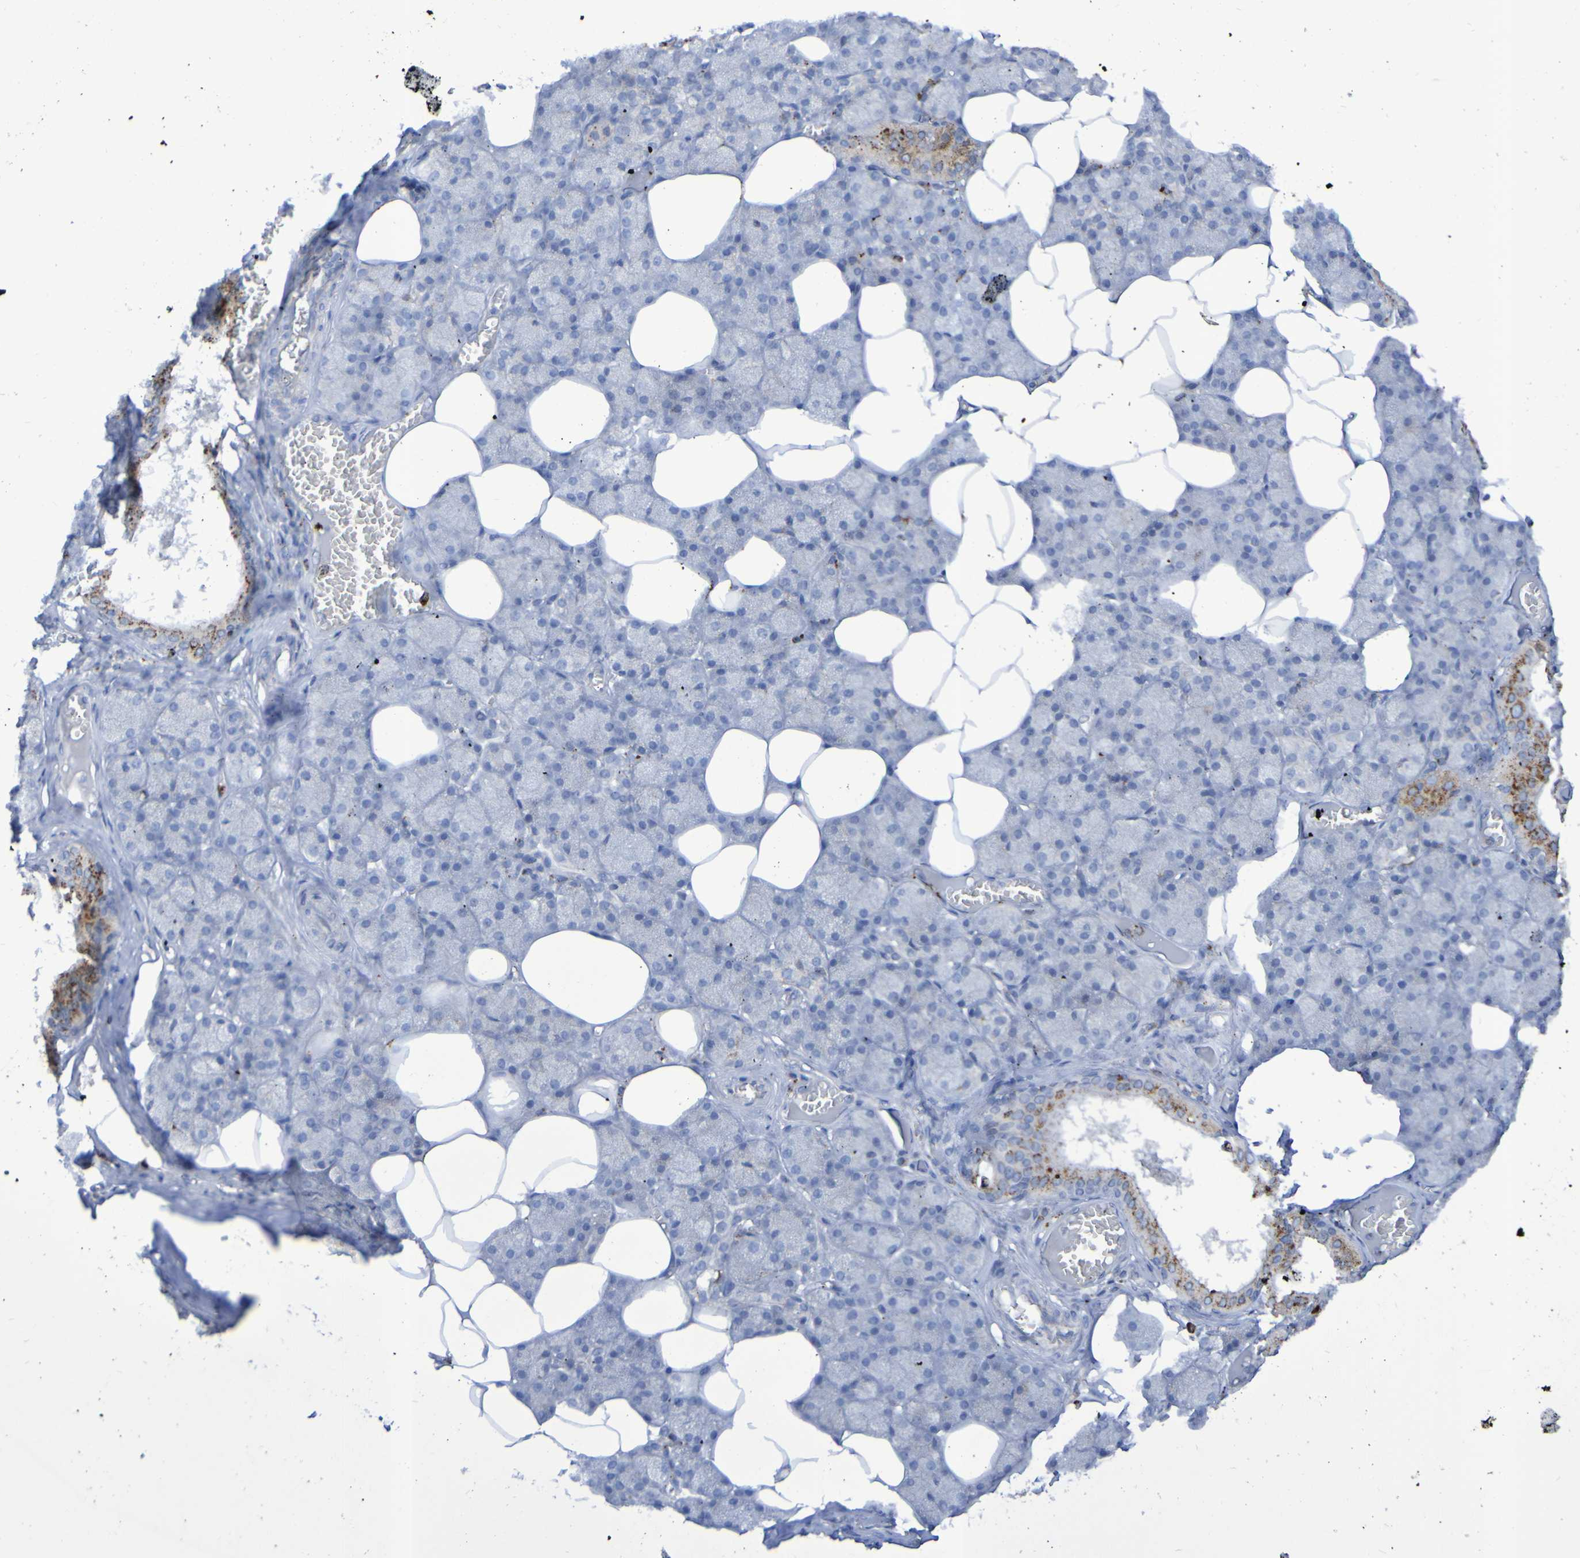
{"staining": {"intensity": "moderate", "quantity": "25%-75%", "location": "cytoplasmic/membranous"}, "tissue": "salivary gland", "cell_type": "Glandular cells", "image_type": "normal", "snomed": [{"axis": "morphology", "description": "Normal tissue, NOS"}, {"axis": "topography", "description": "Salivary gland"}], "caption": "This image shows immunohistochemistry staining of normal salivary gland, with medium moderate cytoplasmic/membranous expression in approximately 25%-75% of glandular cells.", "gene": "TPH1", "patient": {"sex": "male", "age": 62}}